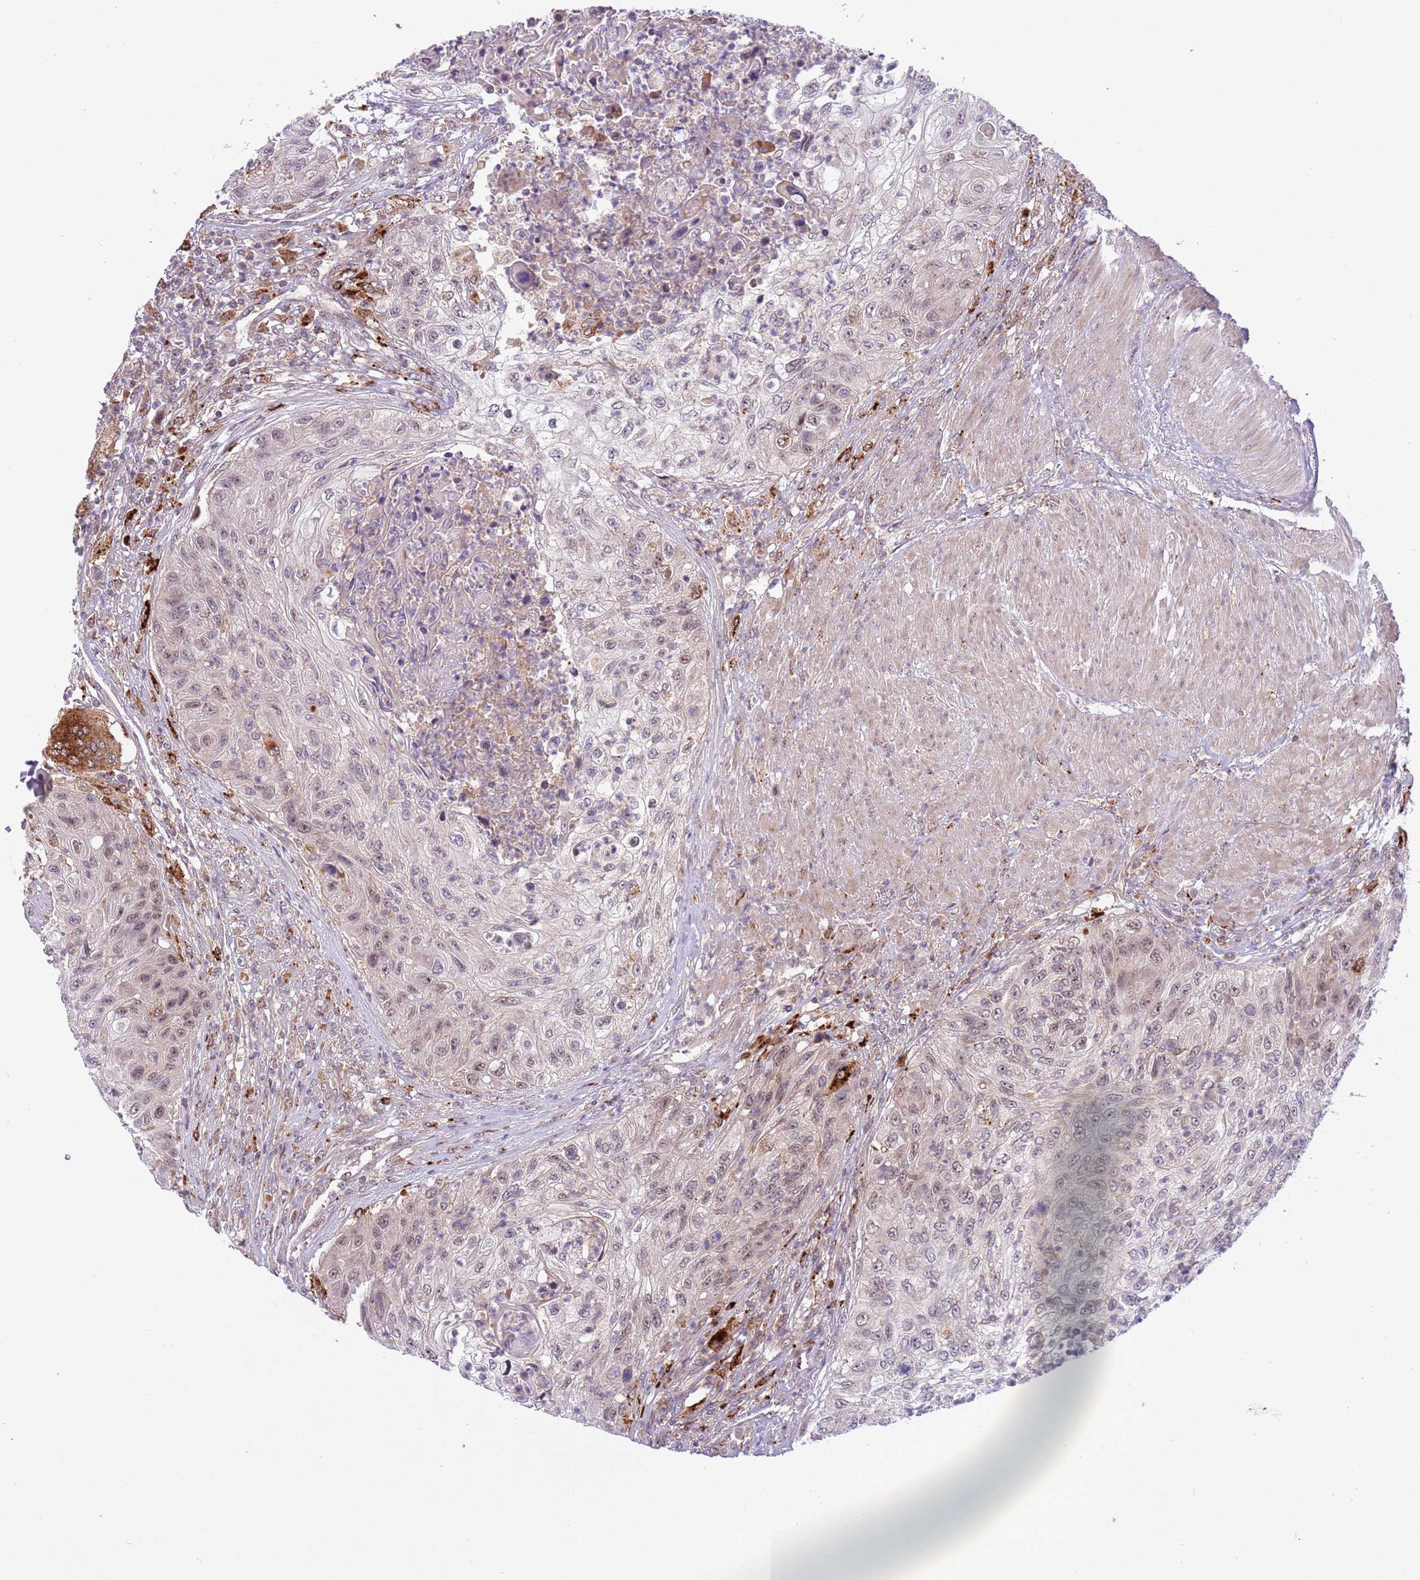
{"staining": {"intensity": "weak", "quantity": "<25%", "location": "cytoplasmic/membranous,nuclear"}, "tissue": "urothelial cancer", "cell_type": "Tumor cells", "image_type": "cancer", "snomed": [{"axis": "morphology", "description": "Urothelial carcinoma, High grade"}, {"axis": "topography", "description": "Urinary bladder"}], "caption": "Immunohistochemistry photomicrograph of urothelial carcinoma (high-grade) stained for a protein (brown), which displays no positivity in tumor cells.", "gene": "TRIM27", "patient": {"sex": "female", "age": 60}}